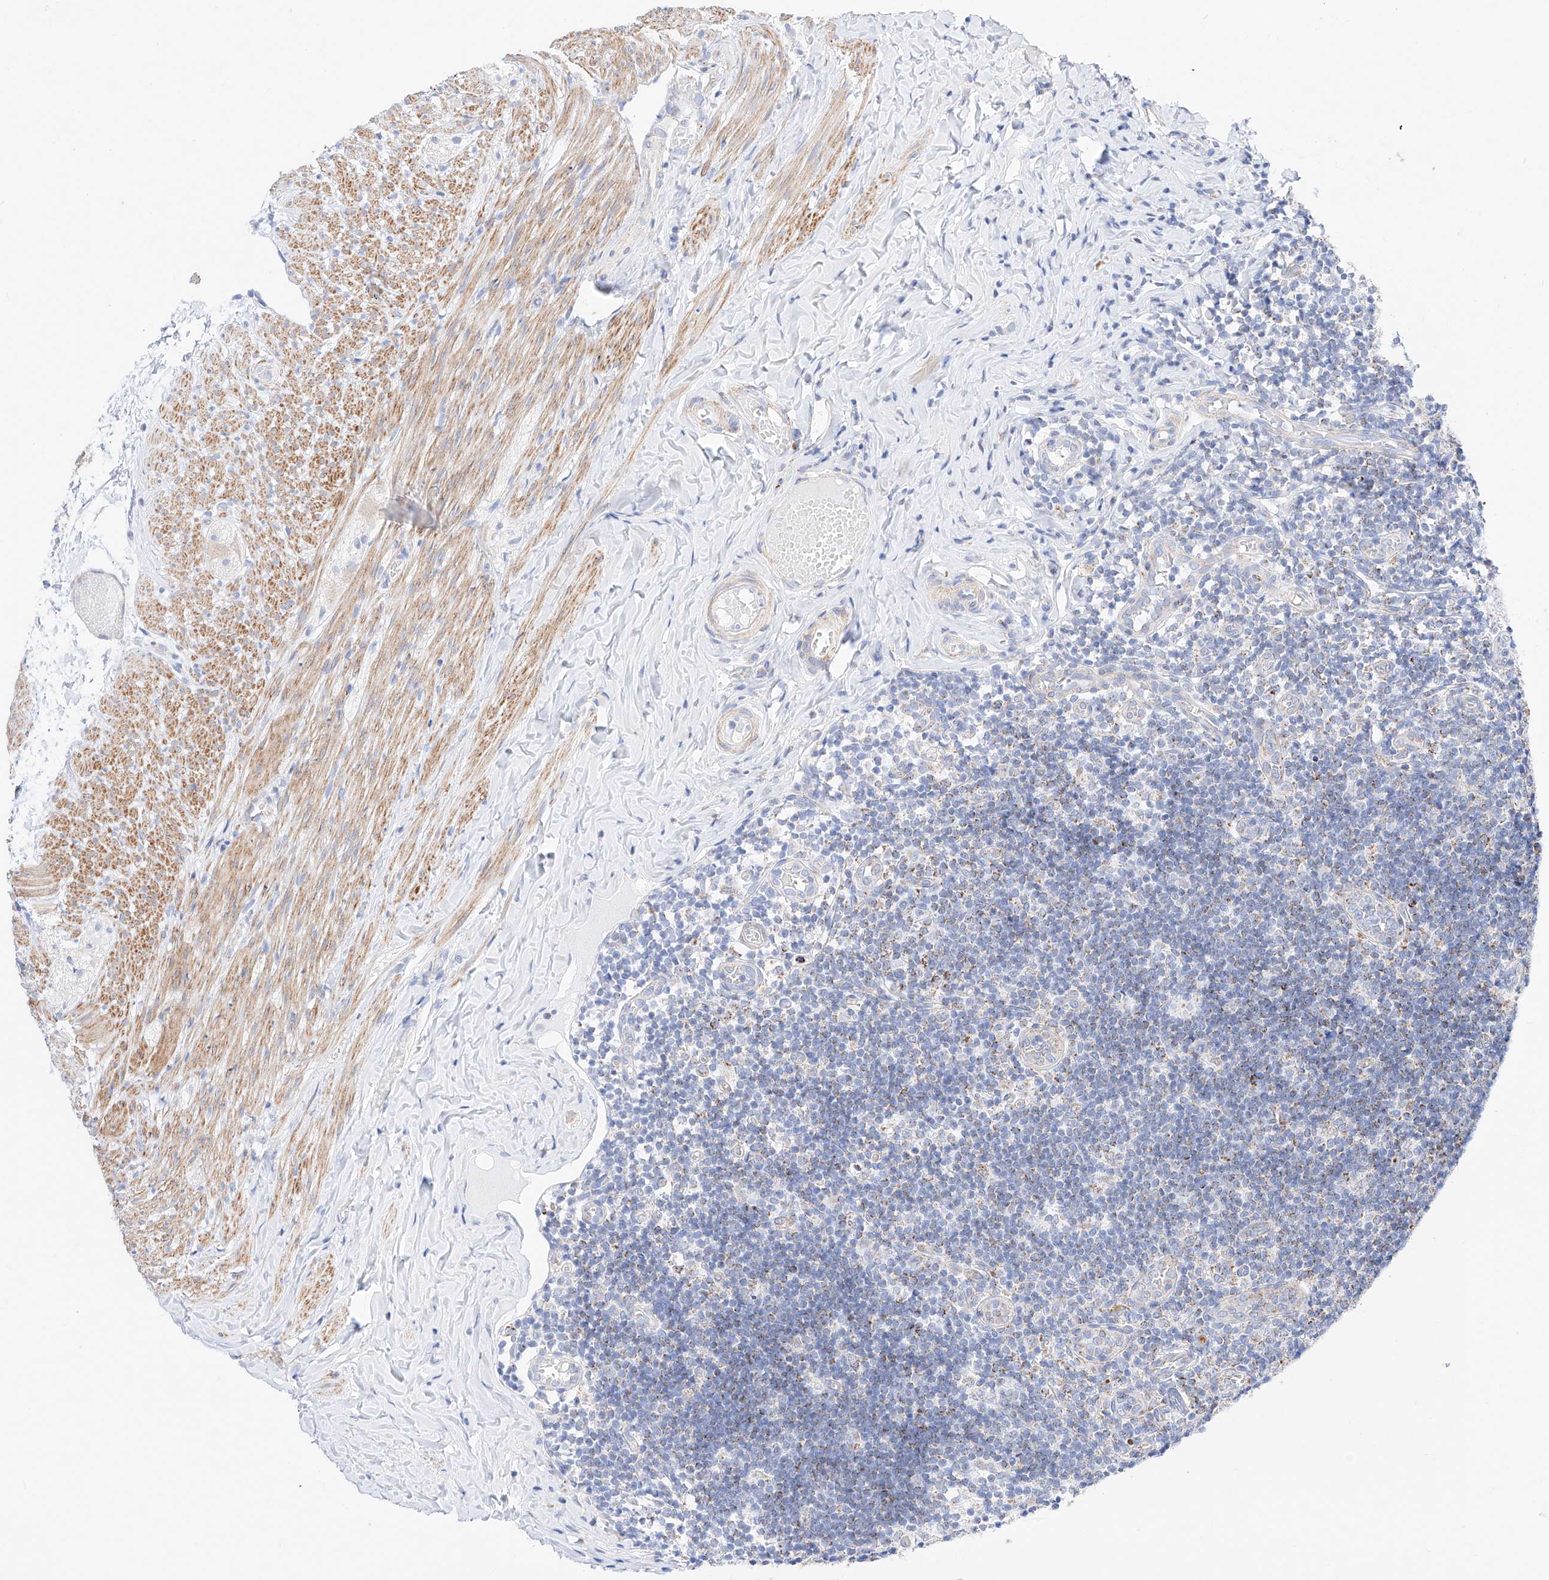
{"staining": {"intensity": "moderate", "quantity": ">75%", "location": "cytoplasmic/membranous"}, "tissue": "appendix", "cell_type": "Glandular cells", "image_type": "normal", "snomed": [{"axis": "morphology", "description": "Normal tissue, NOS"}, {"axis": "topography", "description": "Appendix"}], "caption": "High-magnification brightfield microscopy of normal appendix stained with DAB (3,3'-diaminobenzidine) (brown) and counterstained with hematoxylin (blue). glandular cells exhibit moderate cytoplasmic/membranous expression is present in about>75% of cells. Using DAB (3,3'-diaminobenzidine) (brown) and hematoxylin (blue) stains, captured at high magnification using brightfield microscopy.", "gene": "C6orf62", "patient": {"sex": "male", "age": 8}}